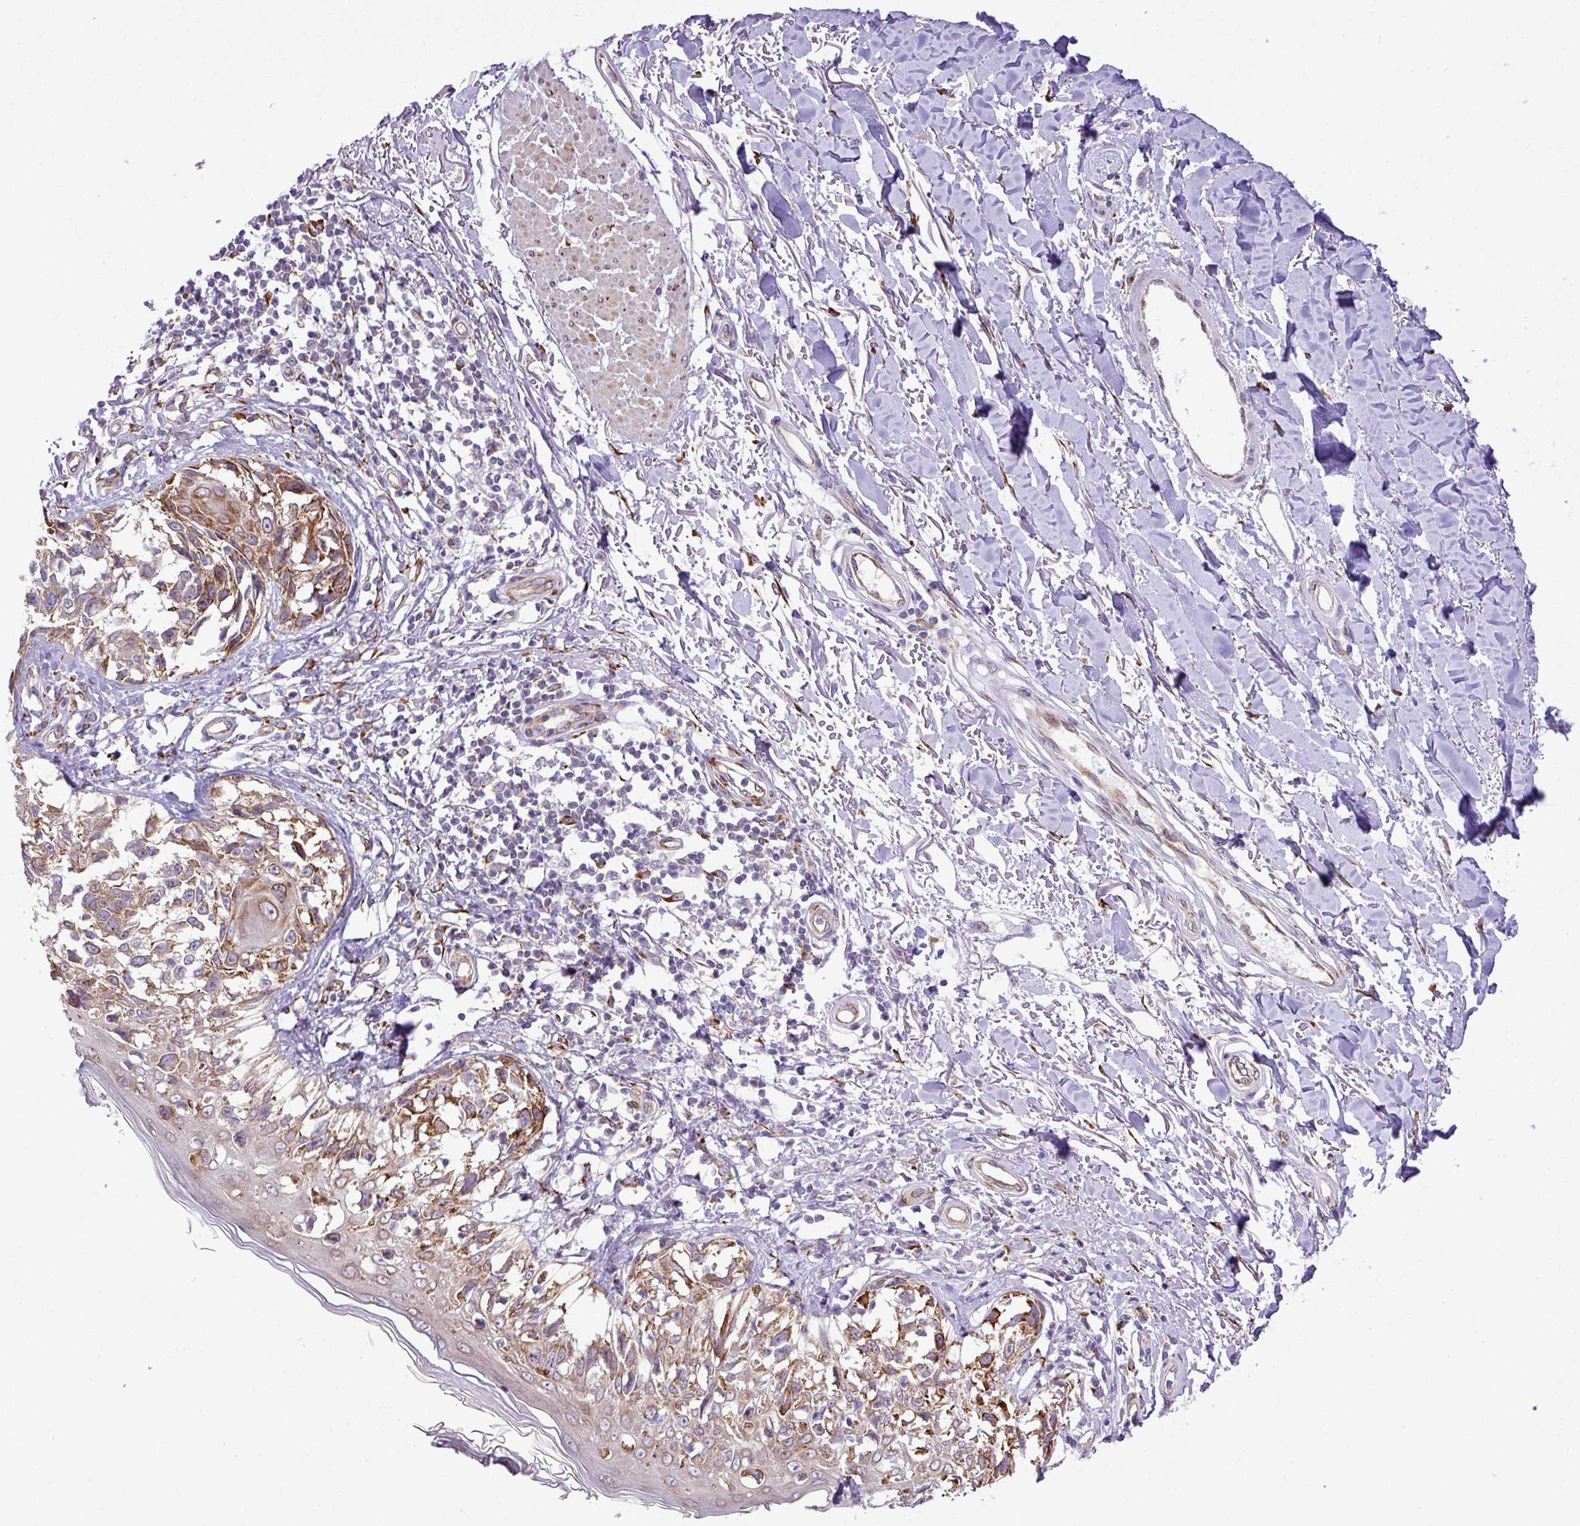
{"staining": {"intensity": "weak", "quantity": ">75%", "location": "cytoplasmic/membranous"}, "tissue": "melanoma", "cell_type": "Tumor cells", "image_type": "cancer", "snomed": [{"axis": "morphology", "description": "Malignant melanoma, NOS"}, {"axis": "topography", "description": "Skin"}], "caption": "Immunohistochemical staining of melanoma reveals low levels of weak cytoplasmic/membranous protein expression in approximately >75% of tumor cells.", "gene": "CFAP97", "patient": {"sex": "male", "age": 73}}